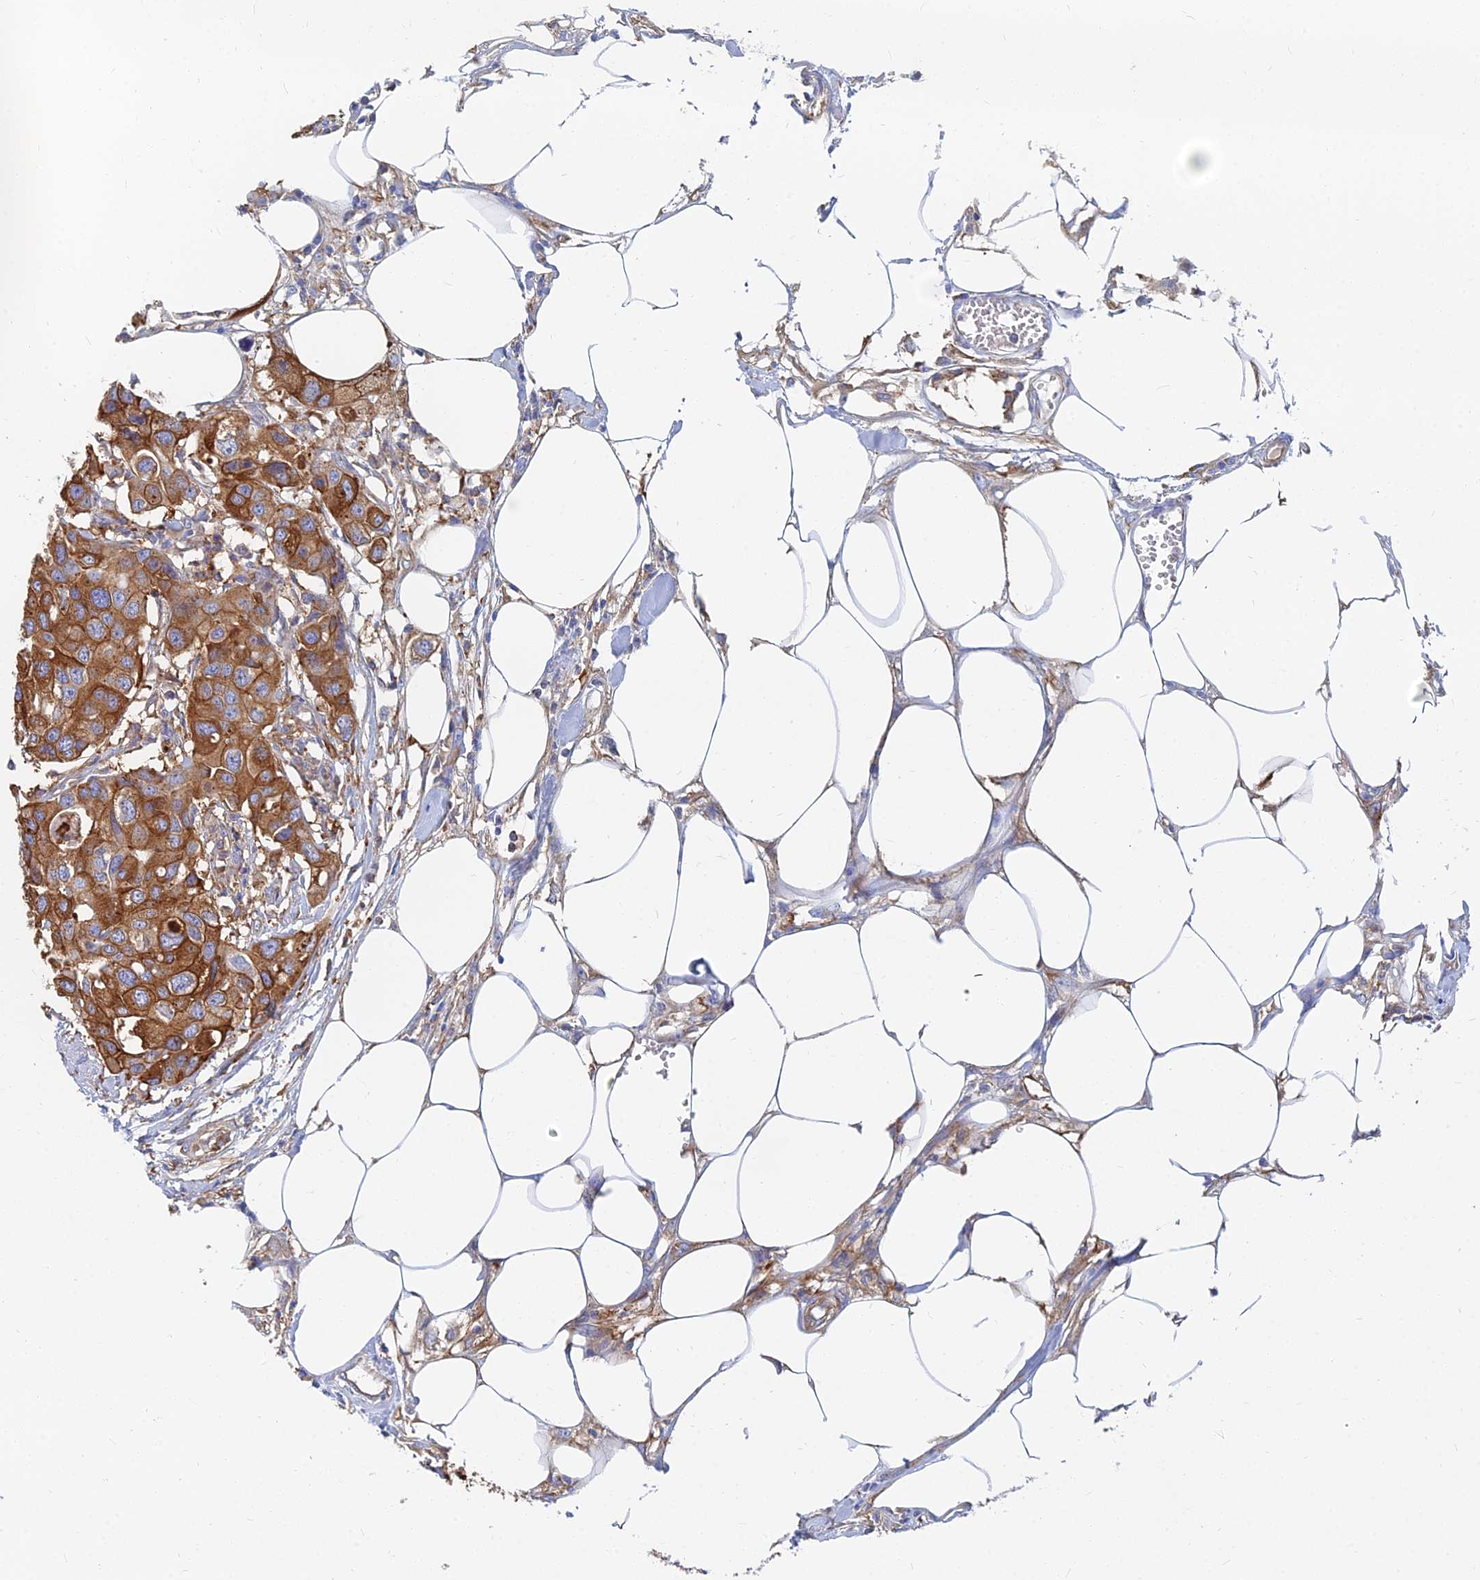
{"staining": {"intensity": "strong", "quantity": ">75%", "location": "cytoplasmic/membranous"}, "tissue": "colorectal cancer", "cell_type": "Tumor cells", "image_type": "cancer", "snomed": [{"axis": "morphology", "description": "Adenocarcinoma, NOS"}, {"axis": "topography", "description": "Colon"}], "caption": "Protein analysis of adenocarcinoma (colorectal) tissue demonstrates strong cytoplasmic/membranous staining in about >75% of tumor cells.", "gene": "GPR42", "patient": {"sex": "male", "age": 77}}